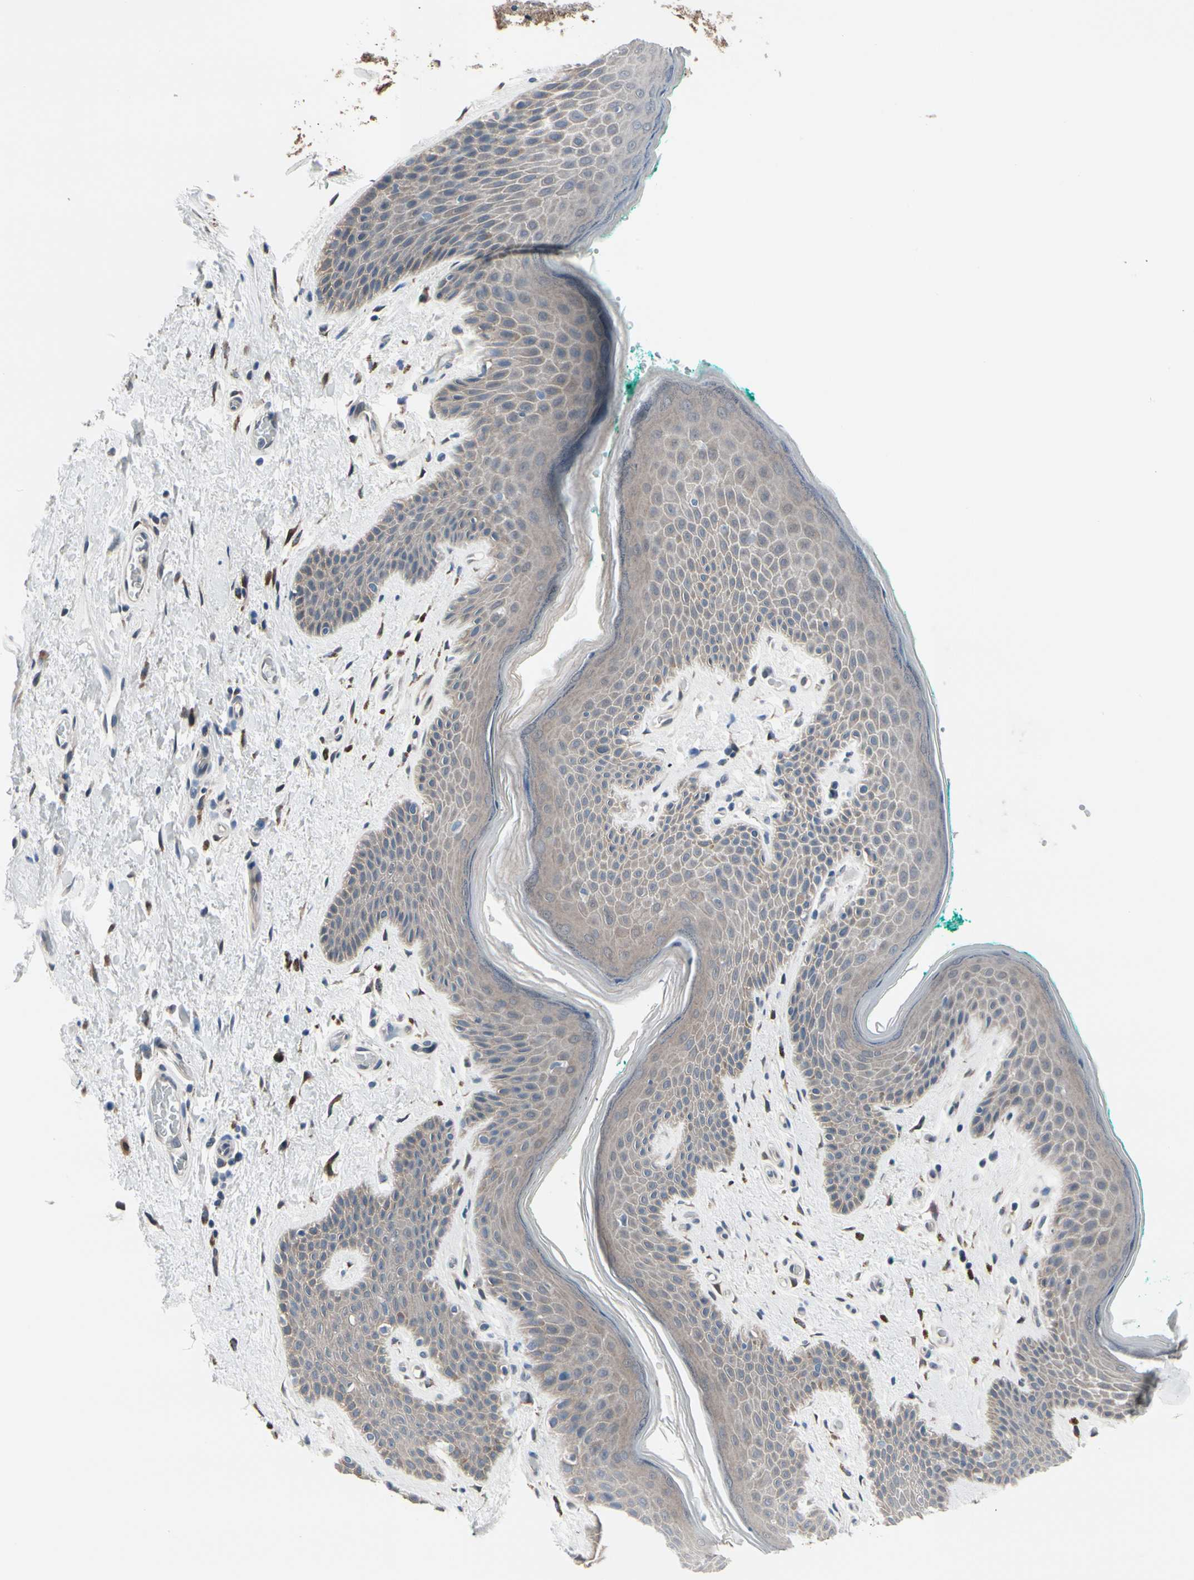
{"staining": {"intensity": "weak", "quantity": ">75%", "location": "cytoplasmic/membranous"}, "tissue": "skin", "cell_type": "Epidermal cells", "image_type": "normal", "snomed": [{"axis": "morphology", "description": "Normal tissue, NOS"}, {"axis": "topography", "description": "Anal"}], "caption": "Unremarkable skin was stained to show a protein in brown. There is low levels of weak cytoplasmic/membranous staining in approximately >75% of epidermal cells. The protein of interest is shown in brown color, while the nuclei are stained blue.", "gene": "PRDX6", "patient": {"sex": "male", "age": 74}}